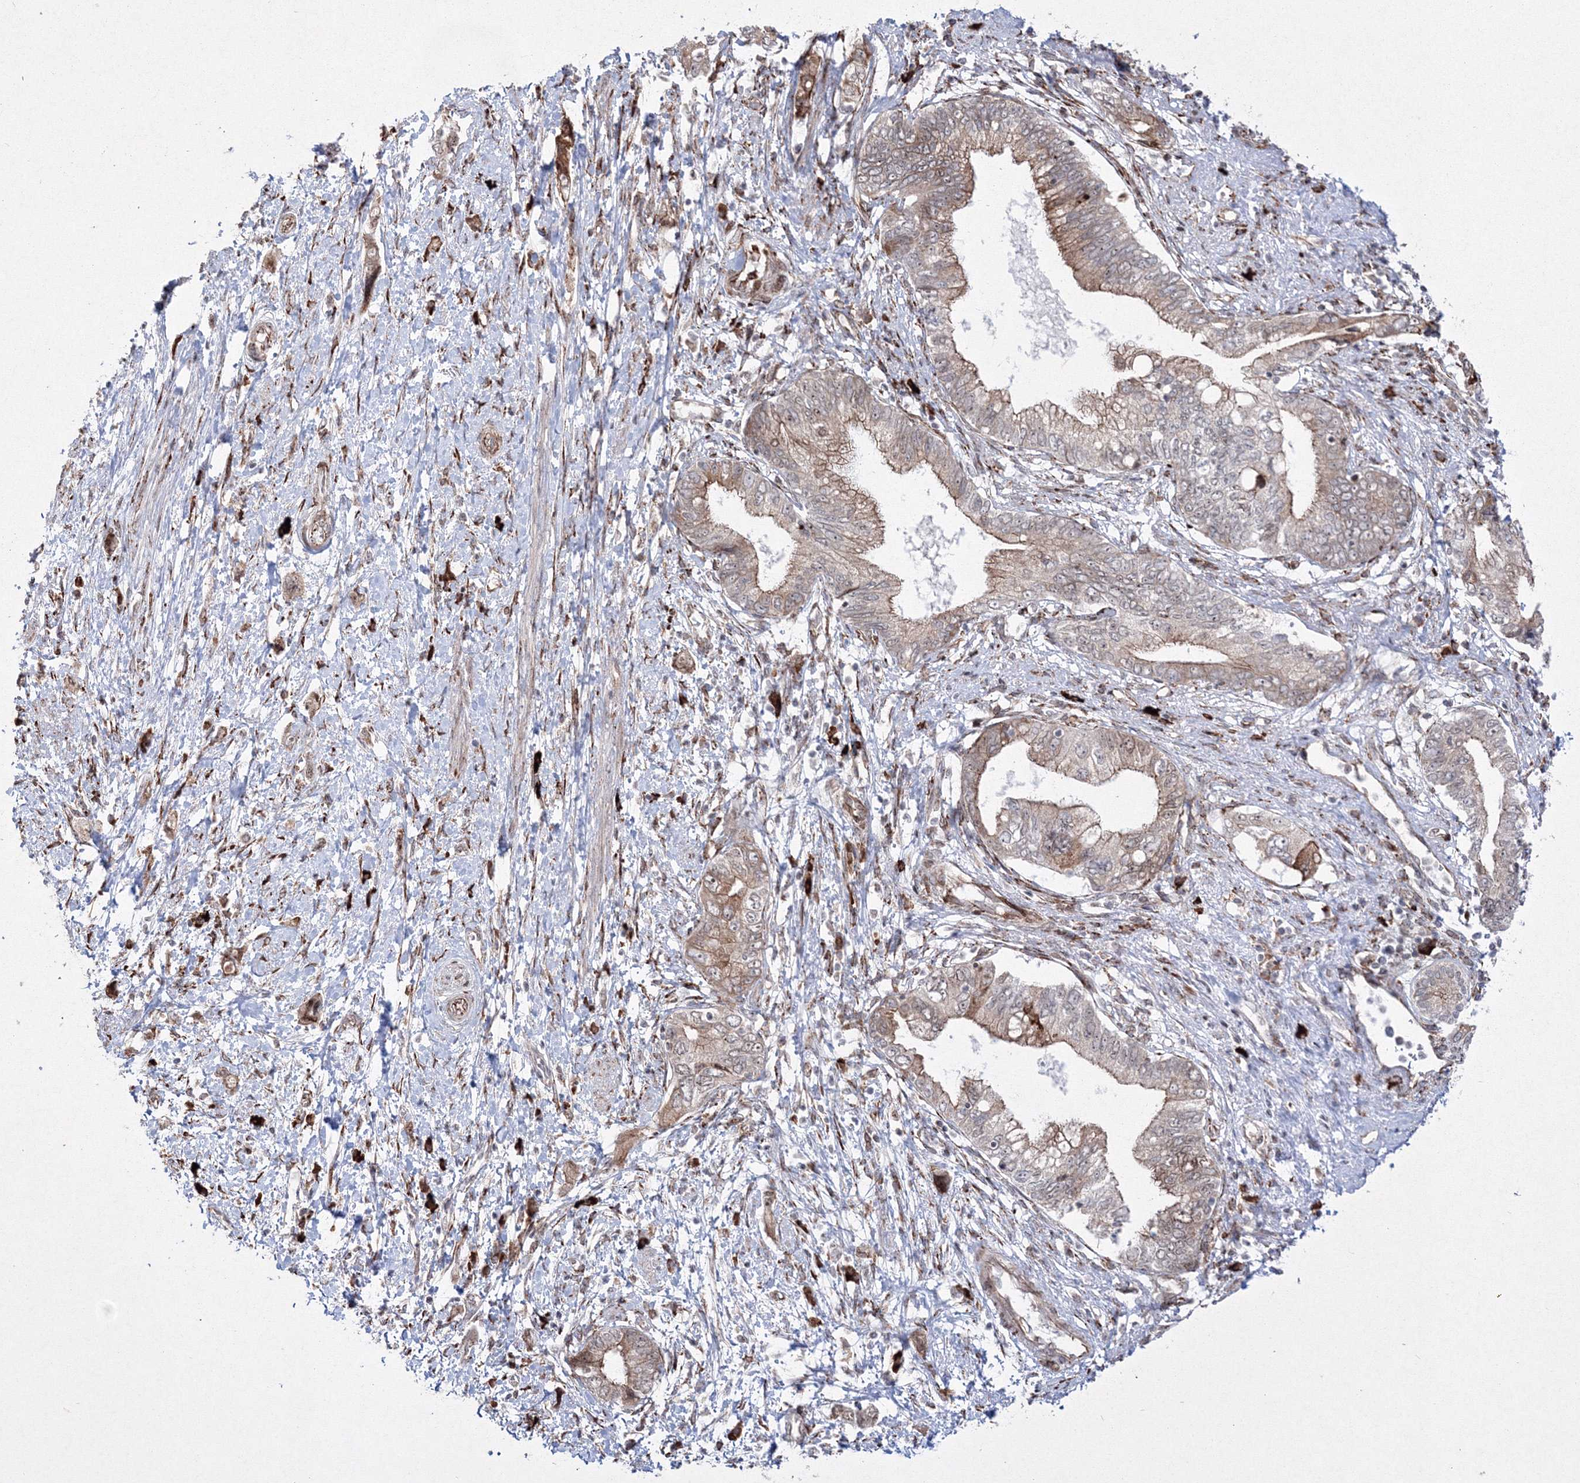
{"staining": {"intensity": "weak", "quantity": "25%-75%", "location": "cytoplasmic/membranous"}, "tissue": "pancreatic cancer", "cell_type": "Tumor cells", "image_type": "cancer", "snomed": [{"axis": "morphology", "description": "Adenocarcinoma, NOS"}, {"axis": "topography", "description": "Pancreas"}], "caption": "Brown immunohistochemical staining in human pancreatic cancer shows weak cytoplasmic/membranous expression in approximately 25%-75% of tumor cells.", "gene": "EFCAB12", "patient": {"sex": "female", "age": 73}}